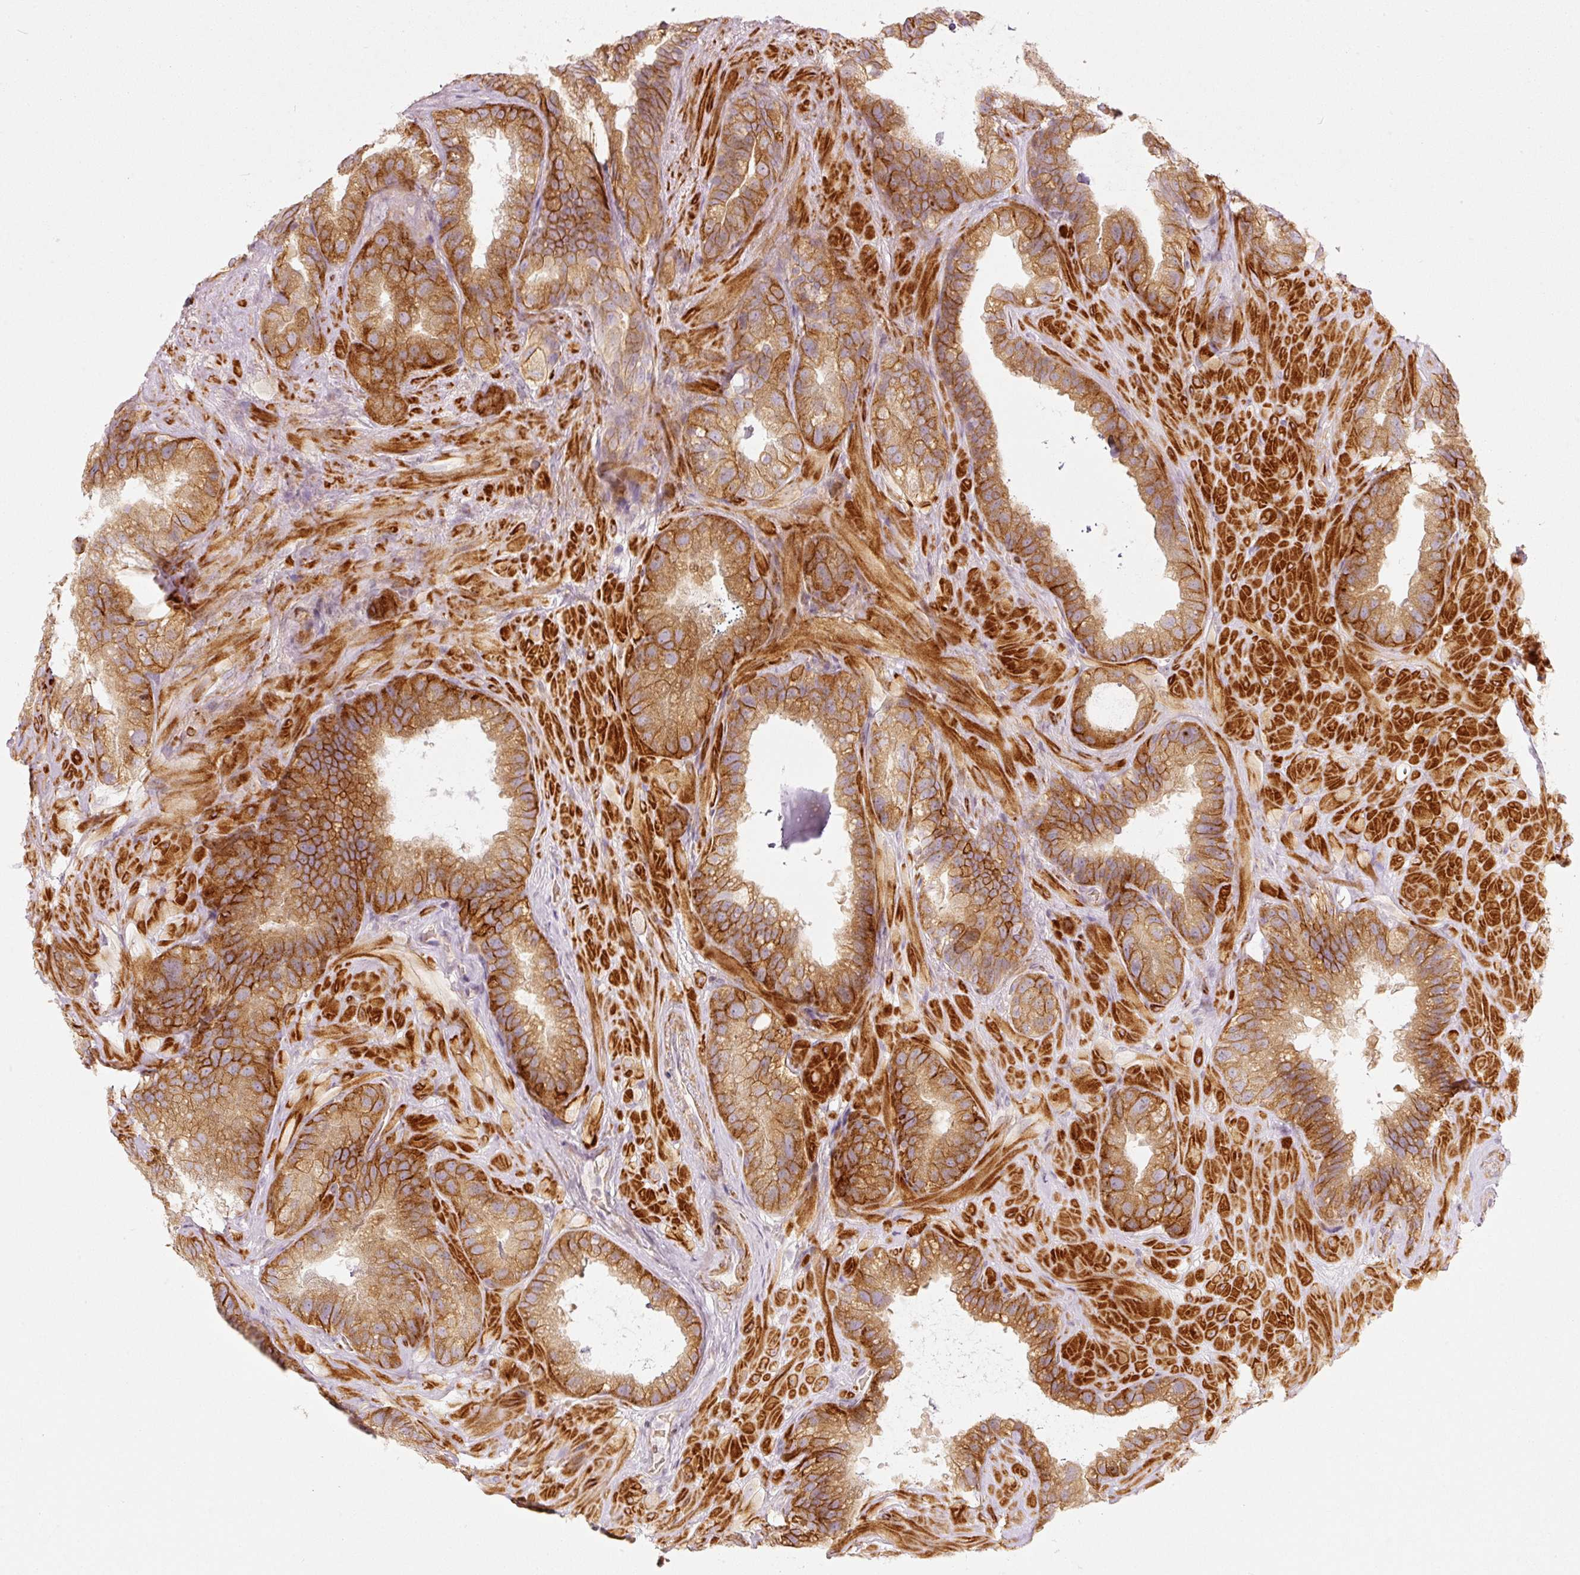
{"staining": {"intensity": "strong", "quantity": "25%-75%", "location": "cytoplasmic/membranous"}, "tissue": "seminal vesicle", "cell_type": "Glandular cells", "image_type": "normal", "snomed": [{"axis": "morphology", "description": "Normal tissue, NOS"}, {"axis": "topography", "description": "Seminal veicle"}, {"axis": "topography", "description": "Peripheral nerve tissue"}], "caption": "Immunohistochemical staining of unremarkable seminal vesicle shows 25%-75% levels of strong cytoplasmic/membranous protein staining in approximately 25%-75% of glandular cells.", "gene": "KCNQ1", "patient": {"sex": "male", "age": 76}}